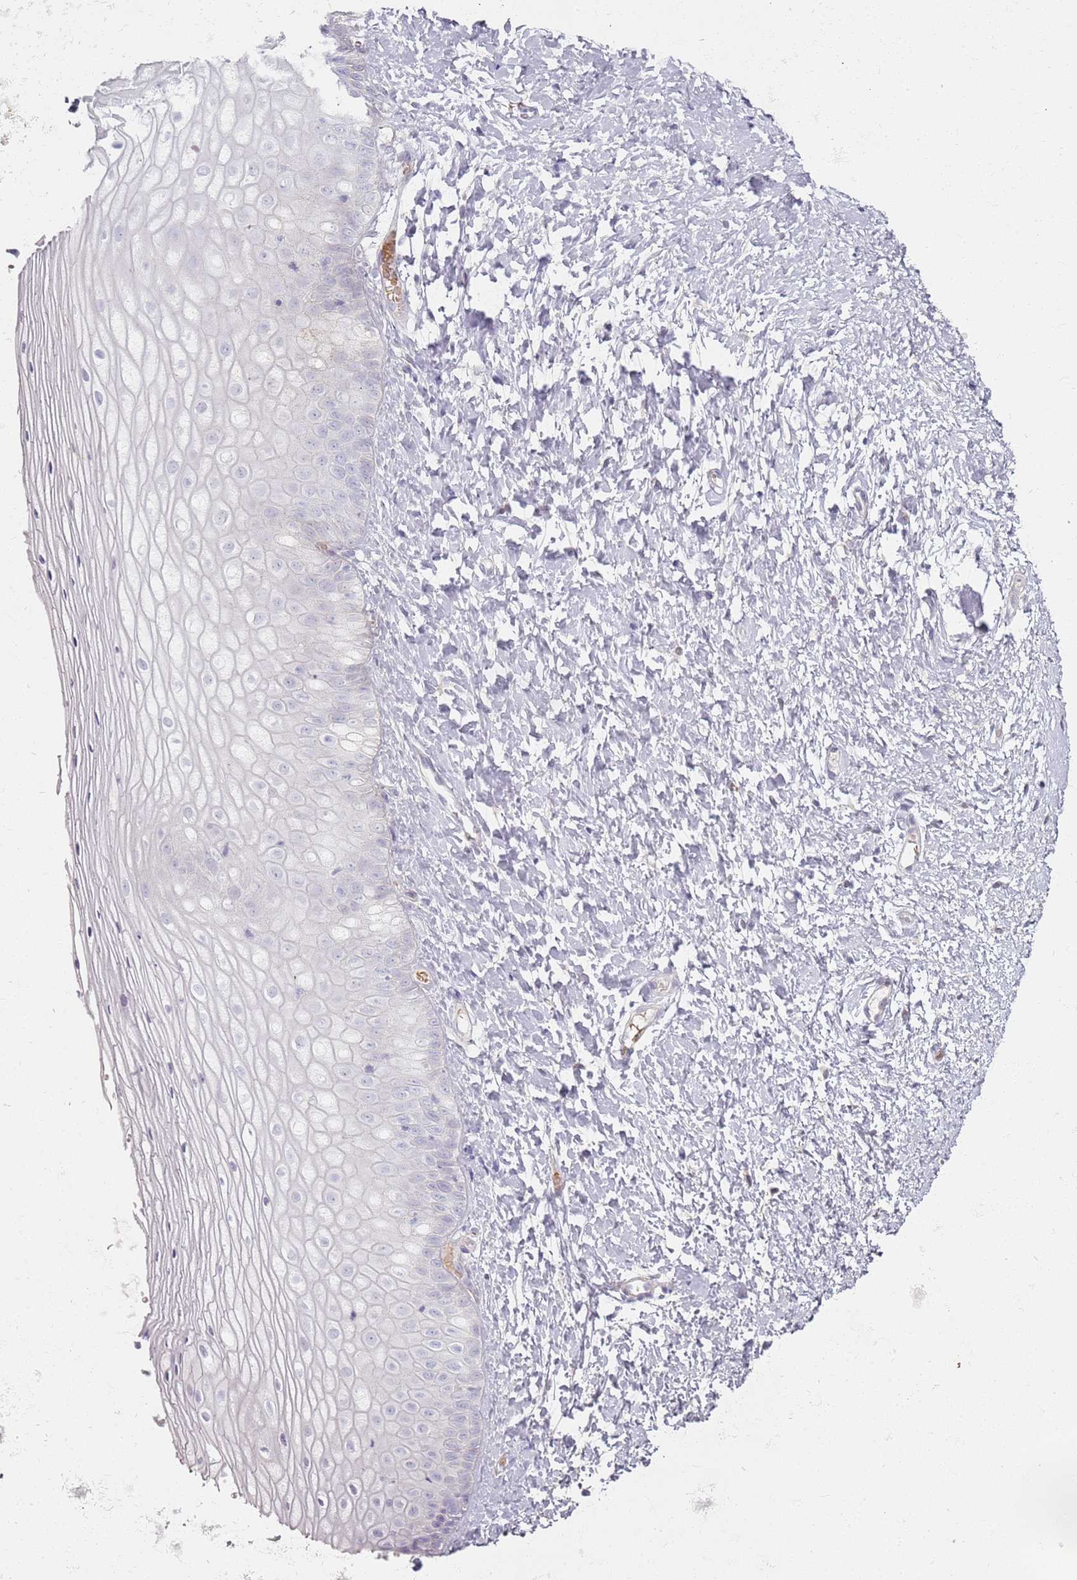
{"staining": {"intensity": "negative", "quantity": "none", "location": "none"}, "tissue": "vagina", "cell_type": "Squamous epithelial cells", "image_type": "normal", "snomed": [{"axis": "morphology", "description": "Normal tissue, NOS"}, {"axis": "topography", "description": "Vagina"}], "caption": "Human vagina stained for a protein using immunohistochemistry (IHC) exhibits no positivity in squamous epithelial cells.", "gene": "CD40LG", "patient": {"sex": "female", "age": 65}}